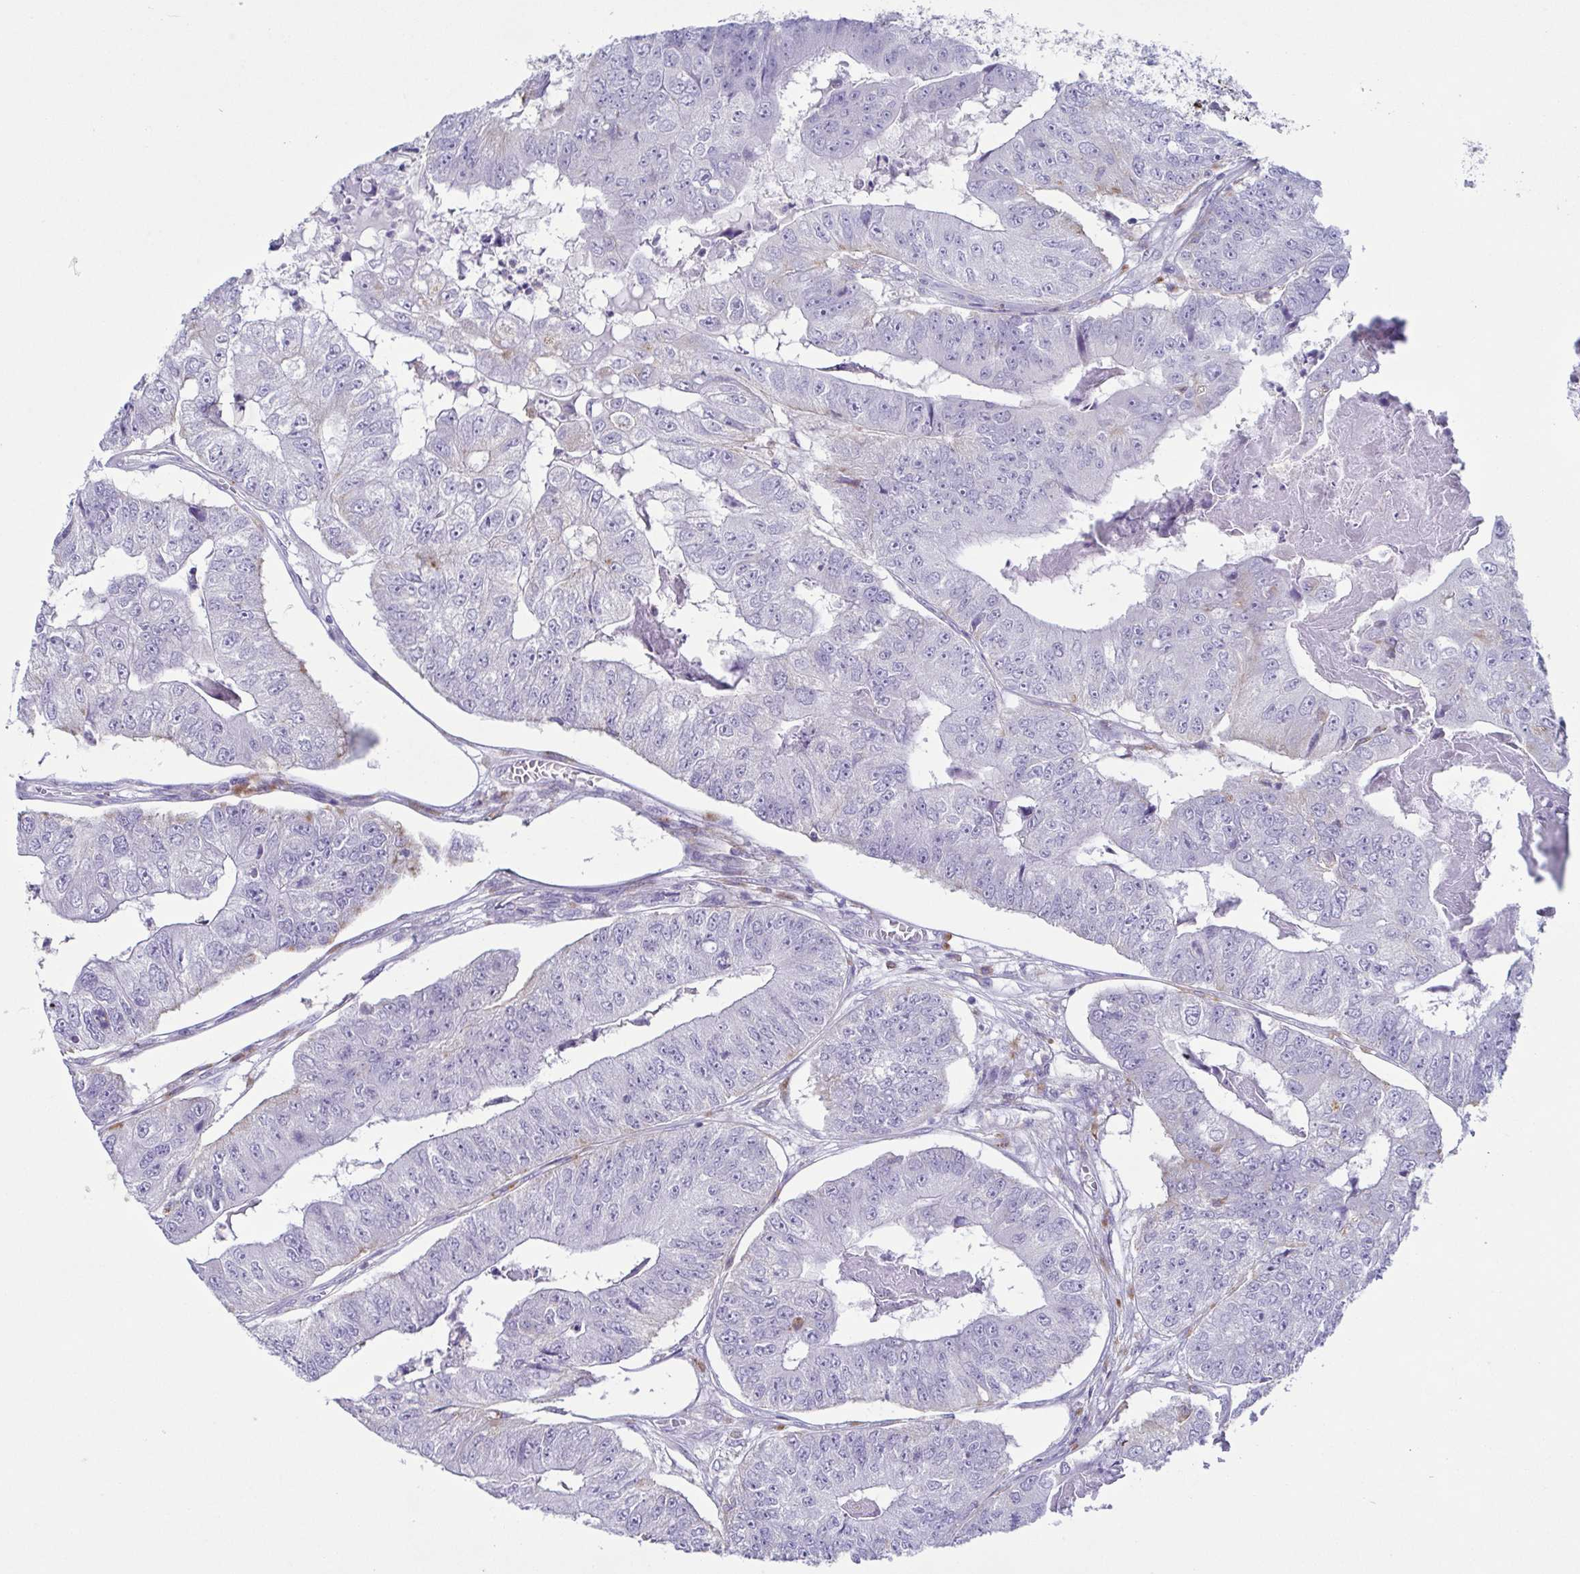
{"staining": {"intensity": "negative", "quantity": "none", "location": "none"}, "tissue": "colorectal cancer", "cell_type": "Tumor cells", "image_type": "cancer", "snomed": [{"axis": "morphology", "description": "Adenocarcinoma, NOS"}, {"axis": "topography", "description": "Colon"}], "caption": "The image demonstrates no significant staining in tumor cells of adenocarcinoma (colorectal).", "gene": "ATP6V1G2", "patient": {"sex": "female", "age": 67}}